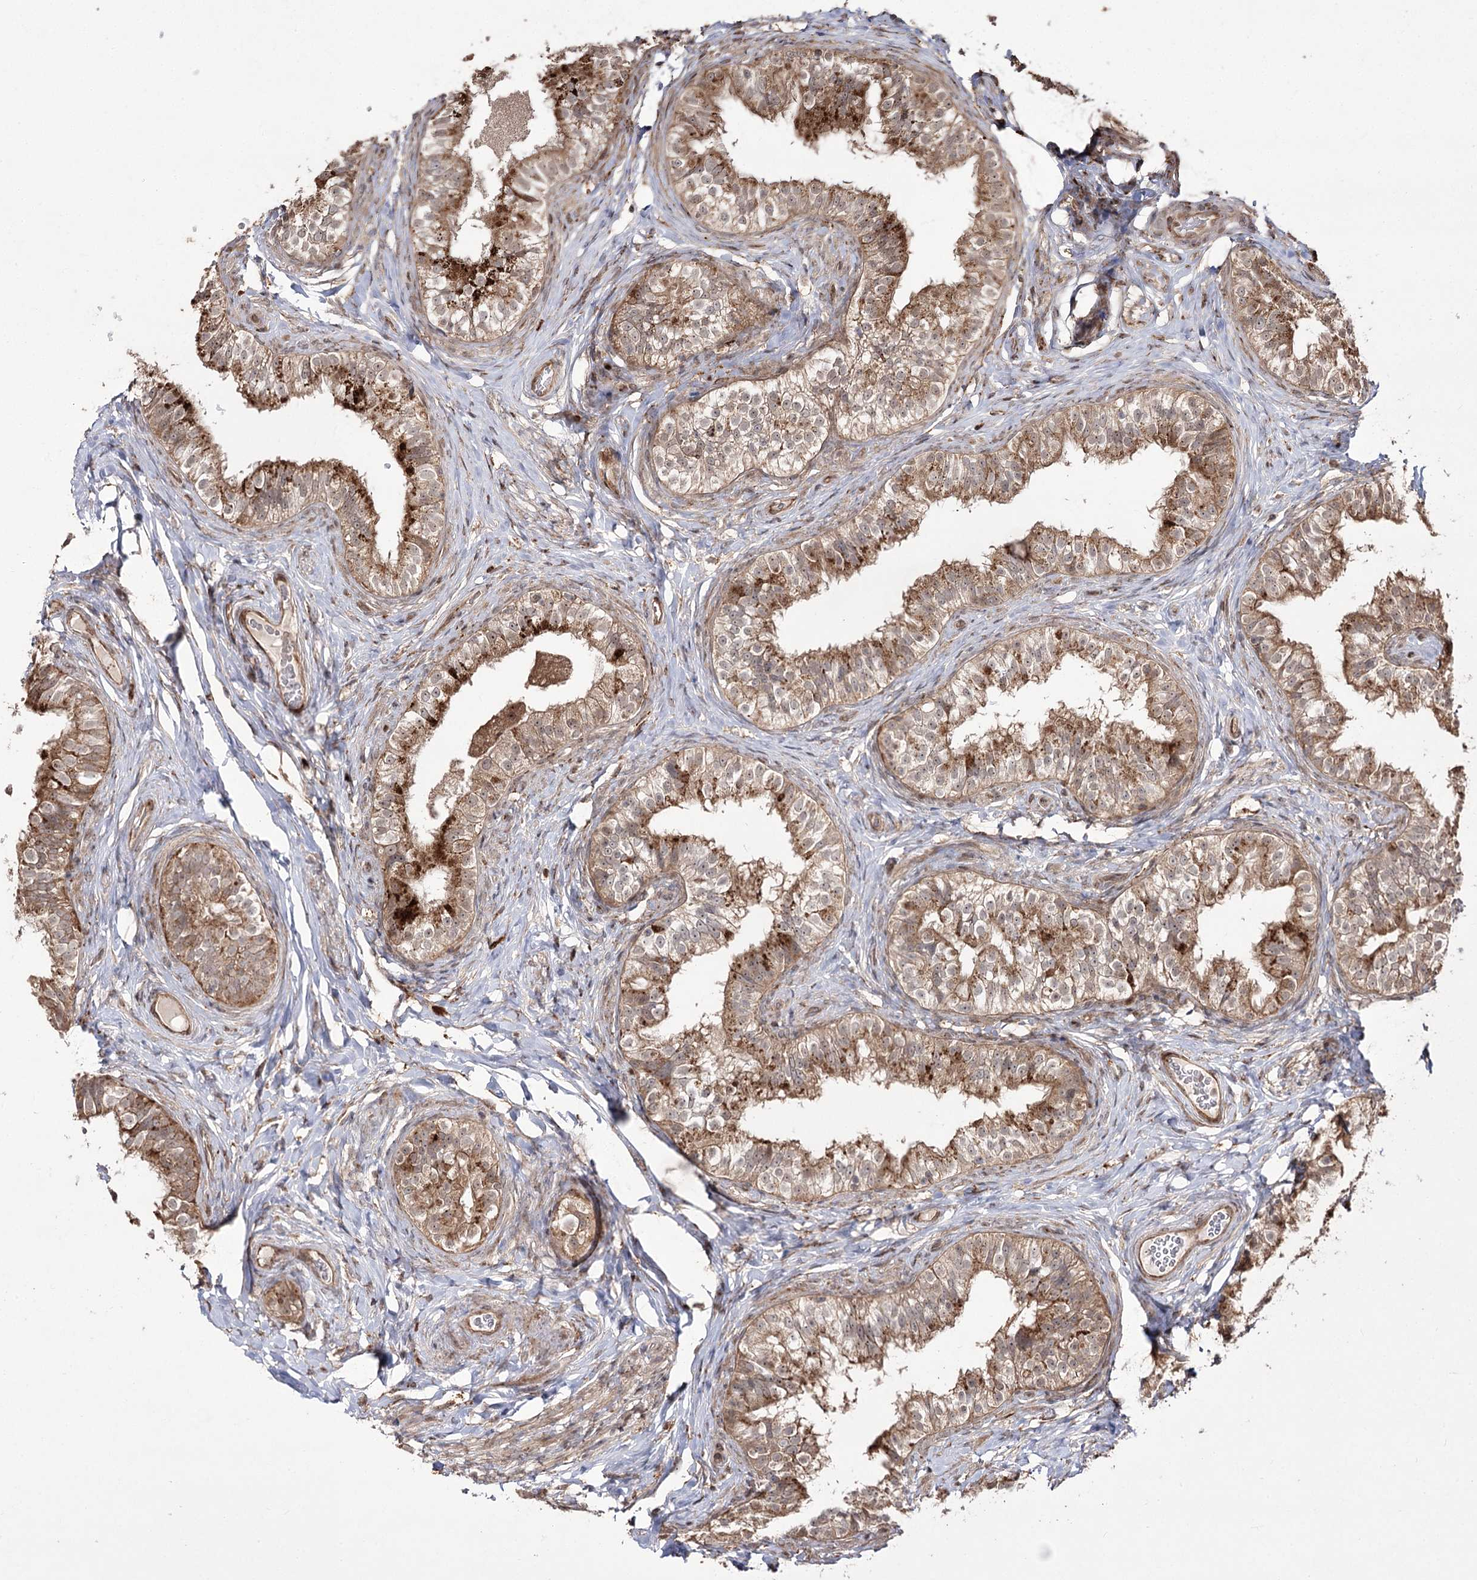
{"staining": {"intensity": "moderate", "quantity": "25%-75%", "location": "cytoplasmic/membranous"}, "tissue": "epididymis", "cell_type": "Glandular cells", "image_type": "normal", "snomed": [{"axis": "morphology", "description": "Normal tissue, NOS"}, {"axis": "topography", "description": "Epididymis"}], "caption": "Unremarkable epididymis was stained to show a protein in brown. There is medium levels of moderate cytoplasmic/membranous positivity in approximately 25%-75% of glandular cells.", "gene": "FANCL", "patient": {"sex": "male", "age": 49}}